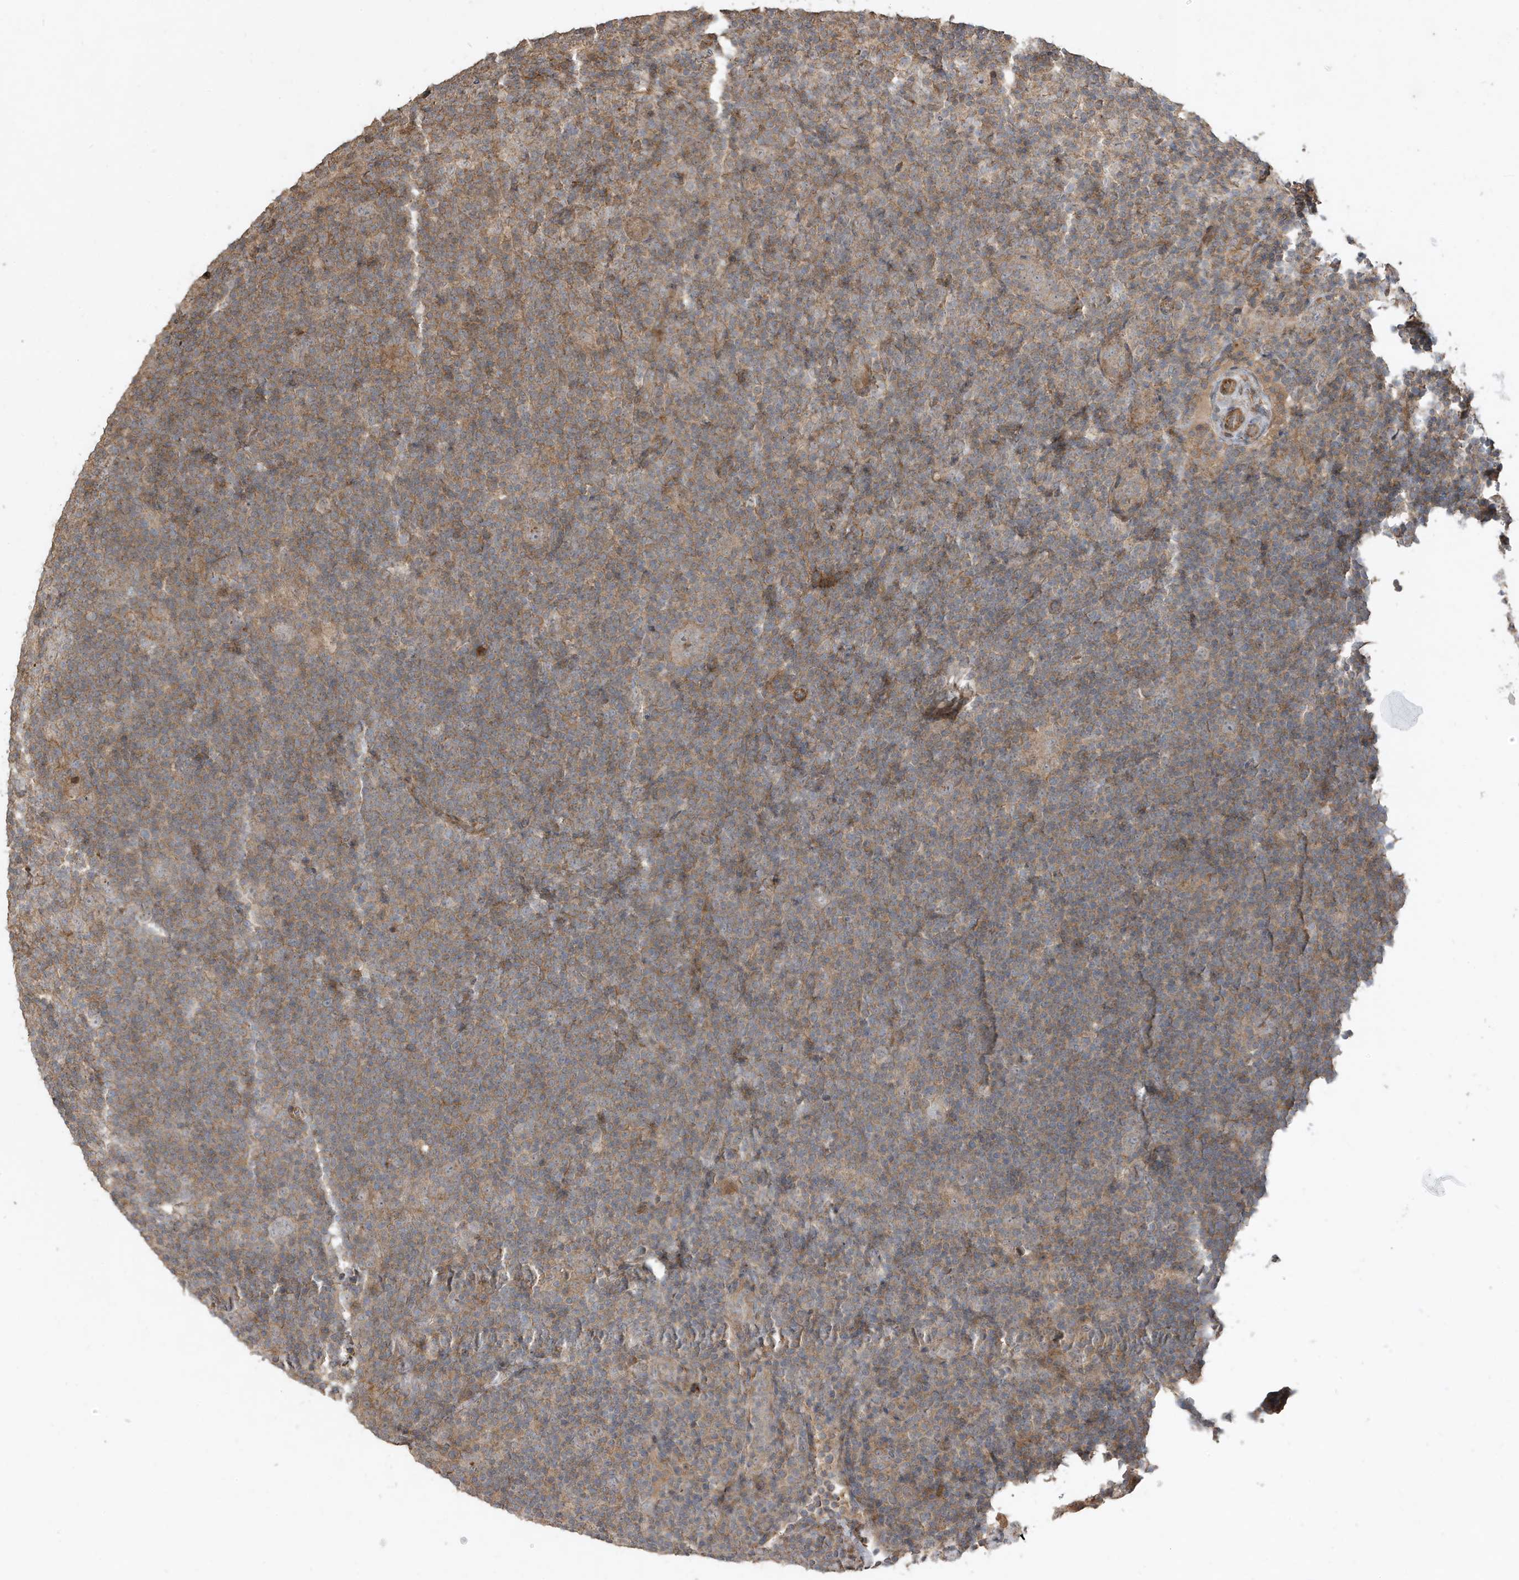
{"staining": {"intensity": "negative", "quantity": "none", "location": "none"}, "tissue": "lymphoma", "cell_type": "Tumor cells", "image_type": "cancer", "snomed": [{"axis": "morphology", "description": "Hodgkin's disease, NOS"}, {"axis": "topography", "description": "Lymph node"}], "caption": "The immunohistochemistry histopathology image has no significant positivity in tumor cells of Hodgkin's disease tissue.", "gene": "PRRT3", "patient": {"sex": "female", "age": 57}}